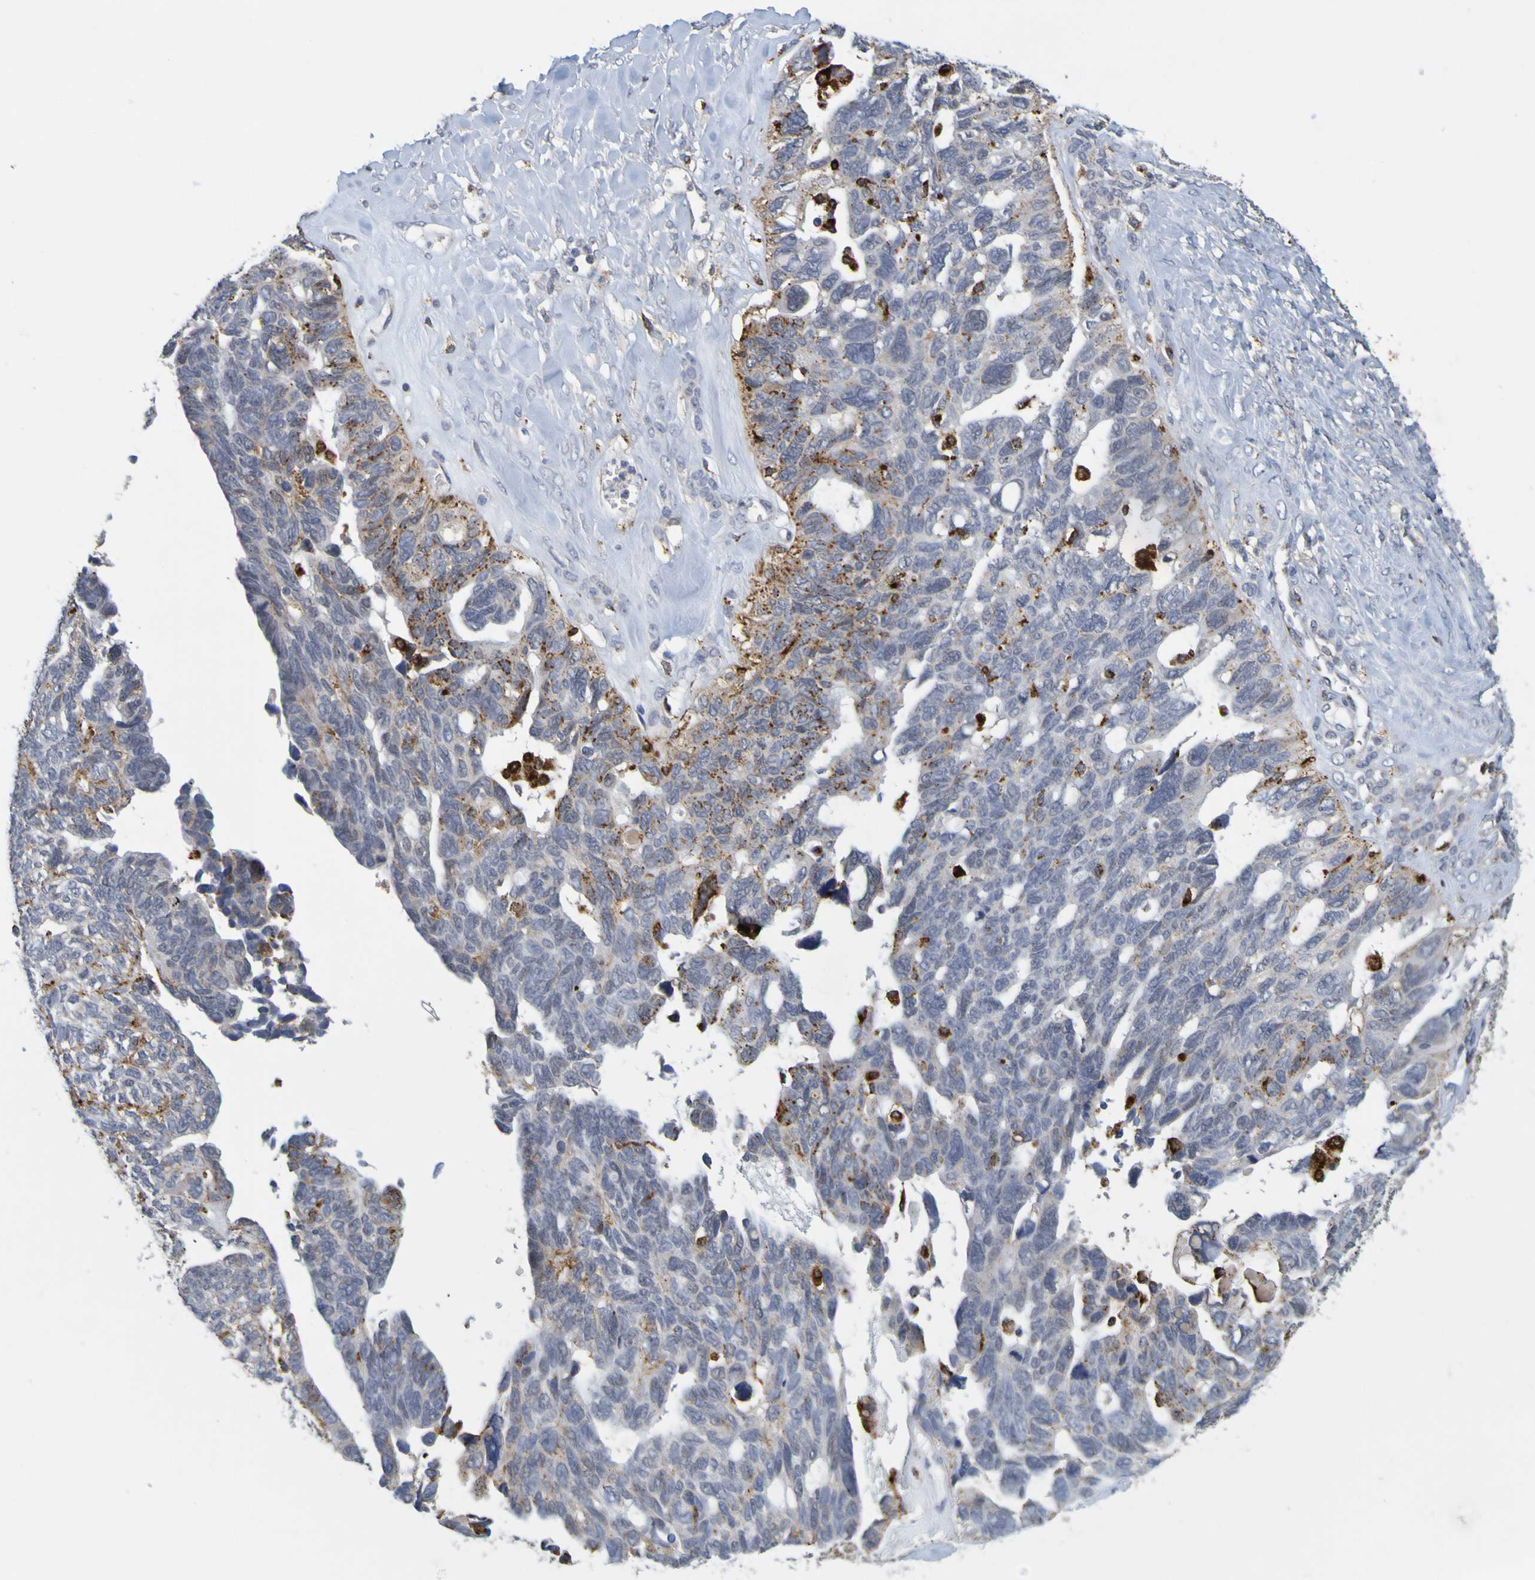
{"staining": {"intensity": "moderate", "quantity": "<25%", "location": "cytoplasmic/membranous"}, "tissue": "ovarian cancer", "cell_type": "Tumor cells", "image_type": "cancer", "snomed": [{"axis": "morphology", "description": "Cystadenocarcinoma, serous, NOS"}, {"axis": "topography", "description": "Ovary"}], "caption": "There is low levels of moderate cytoplasmic/membranous staining in tumor cells of ovarian cancer, as demonstrated by immunohistochemical staining (brown color).", "gene": "TPH1", "patient": {"sex": "female", "age": 79}}